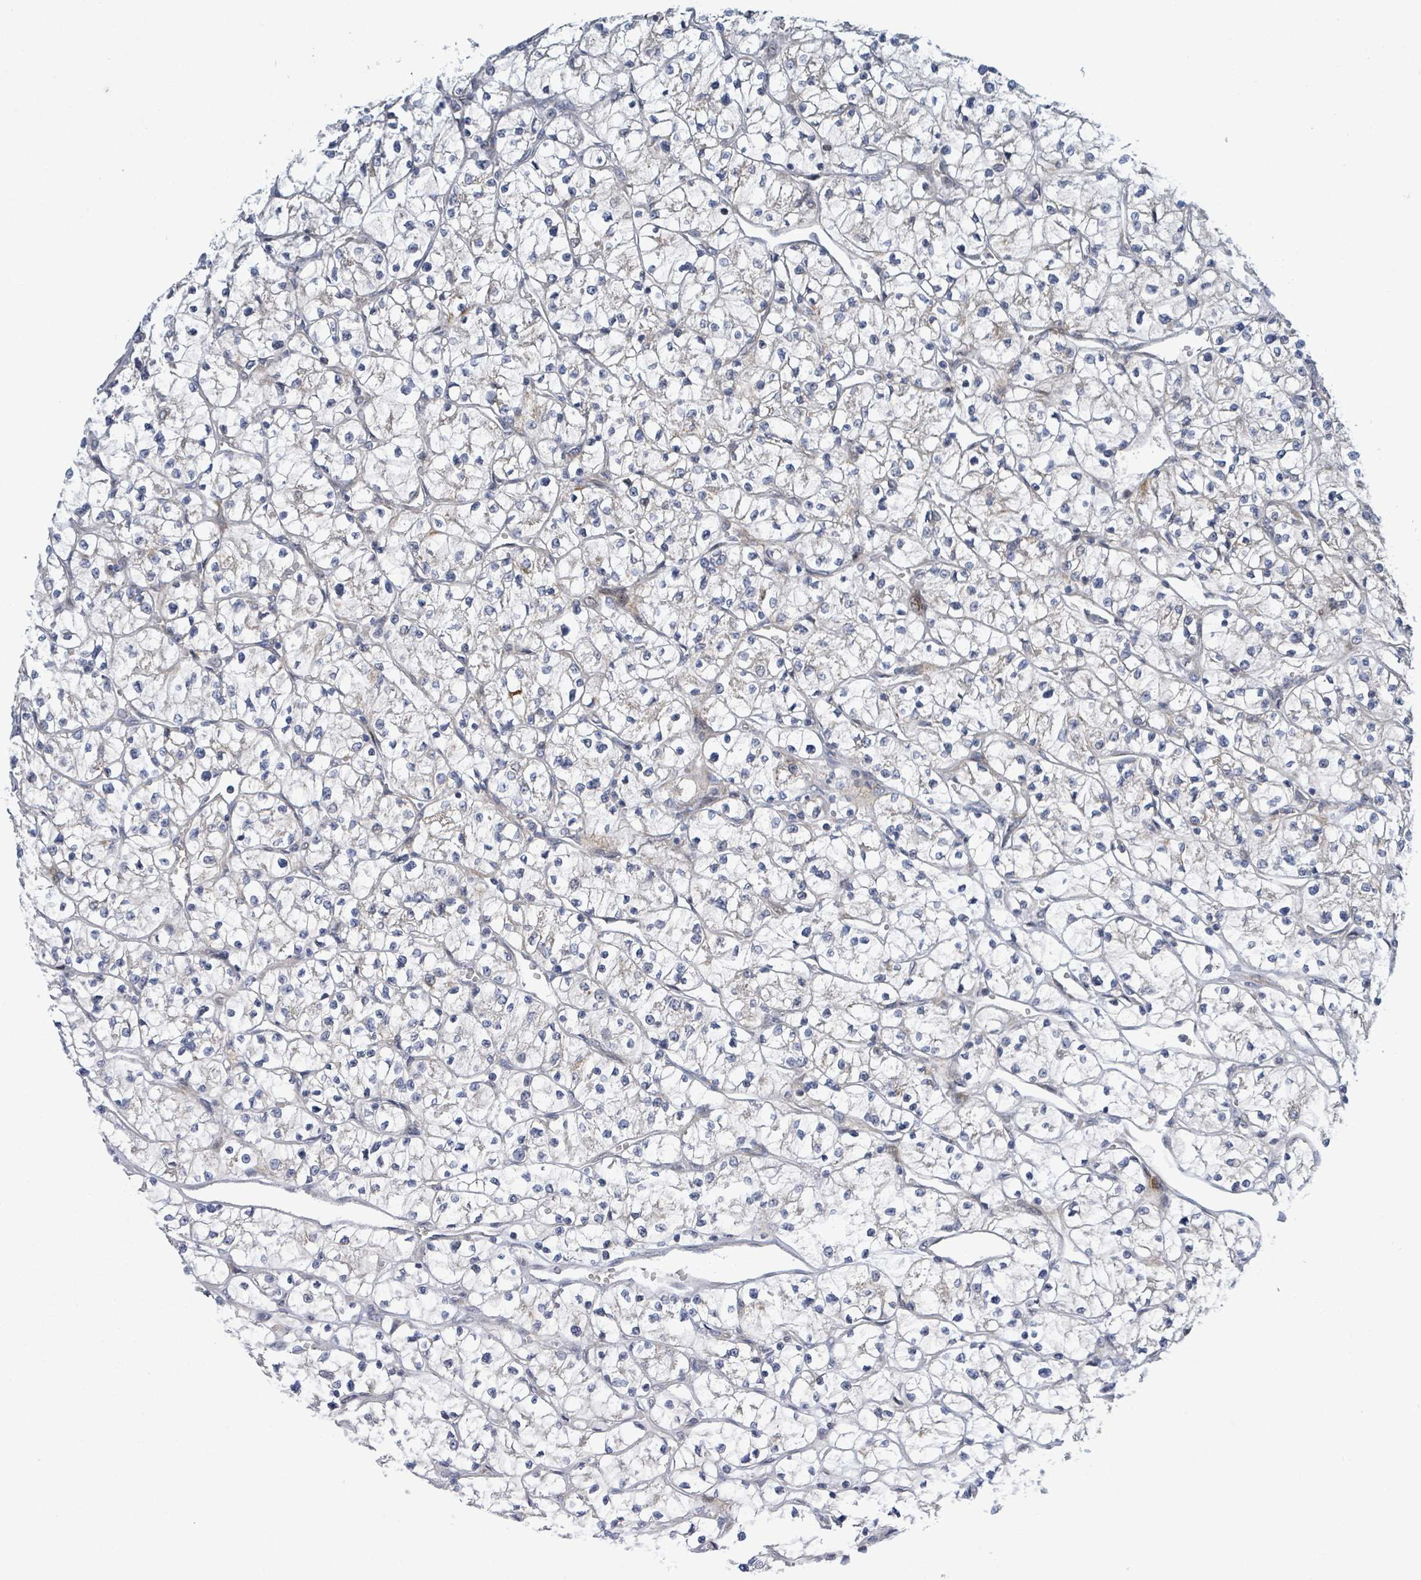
{"staining": {"intensity": "negative", "quantity": "none", "location": "none"}, "tissue": "renal cancer", "cell_type": "Tumor cells", "image_type": "cancer", "snomed": [{"axis": "morphology", "description": "Adenocarcinoma, NOS"}, {"axis": "topography", "description": "Kidney"}], "caption": "Renal cancer (adenocarcinoma) was stained to show a protein in brown. There is no significant staining in tumor cells.", "gene": "CFAP210", "patient": {"sex": "female", "age": 64}}